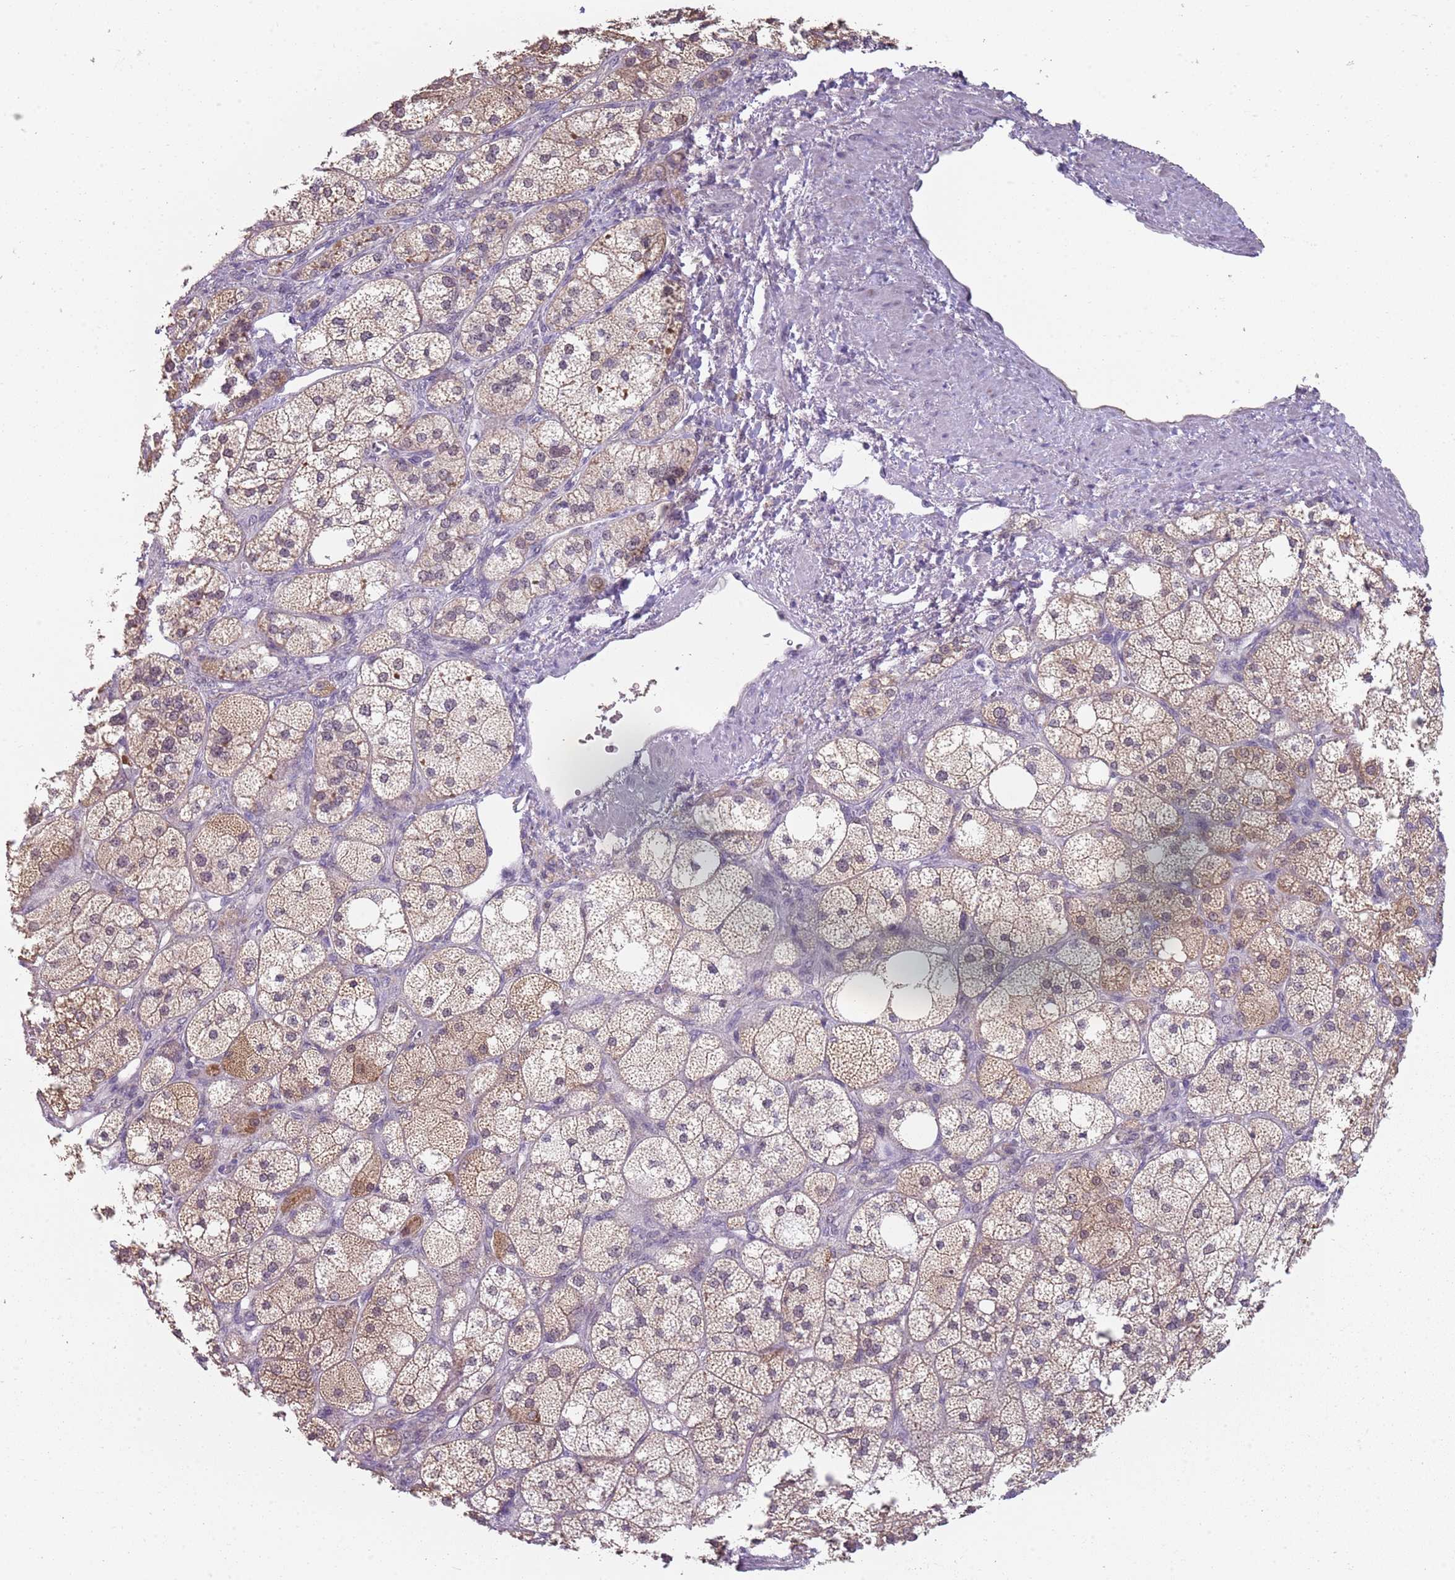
{"staining": {"intensity": "weak", "quantity": ">75%", "location": "cytoplasmic/membranous"}, "tissue": "adrenal gland", "cell_type": "Glandular cells", "image_type": "normal", "snomed": [{"axis": "morphology", "description": "Normal tissue, NOS"}, {"axis": "topography", "description": "Adrenal gland"}], "caption": "Immunohistochemistry of unremarkable adrenal gland displays low levels of weak cytoplasmic/membranous expression in approximately >75% of glandular cells.", "gene": "SMARCAL1", "patient": {"sex": "male", "age": 61}}